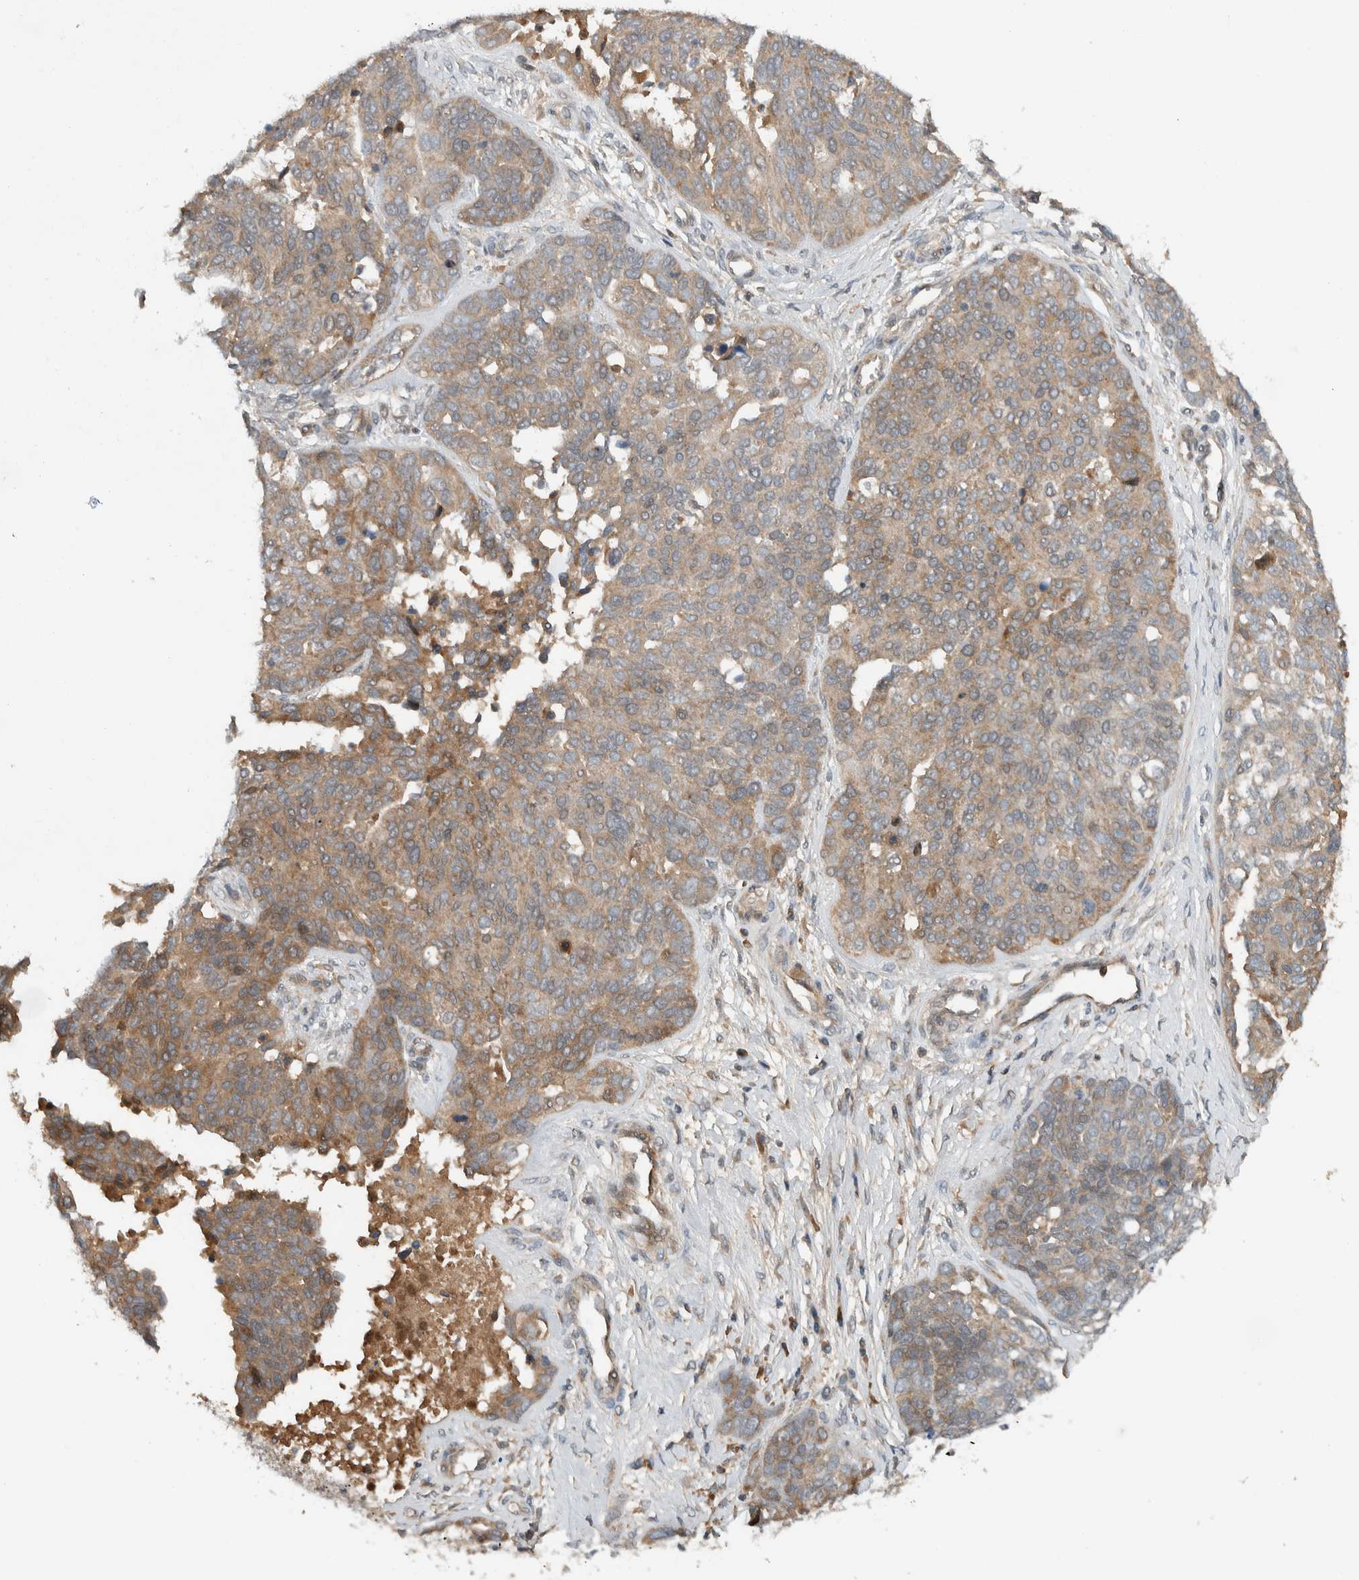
{"staining": {"intensity": "weak", "quantity": ">75%", "location": "cytoplasmic/membranous"}, "tissue": "ovarian cancer", "cell_type": "Tumor cells", "image_type": "cancer", "snomed": [{"axis": "morphology", "description": "Cystadenocarcinoma, serous, NOS"}, {"axis": "topography", "description": "Ovary"}], "caption": "There is low levels of weak cytoplasmic/membranous positivity in tumor cells of ovarian cancer (serous cystadenocarcinoma), as demonstrated by immunohistochemical staining (brown color).", "gene": "ARMC7", "patient": {"sex": "female", "age": 44}}